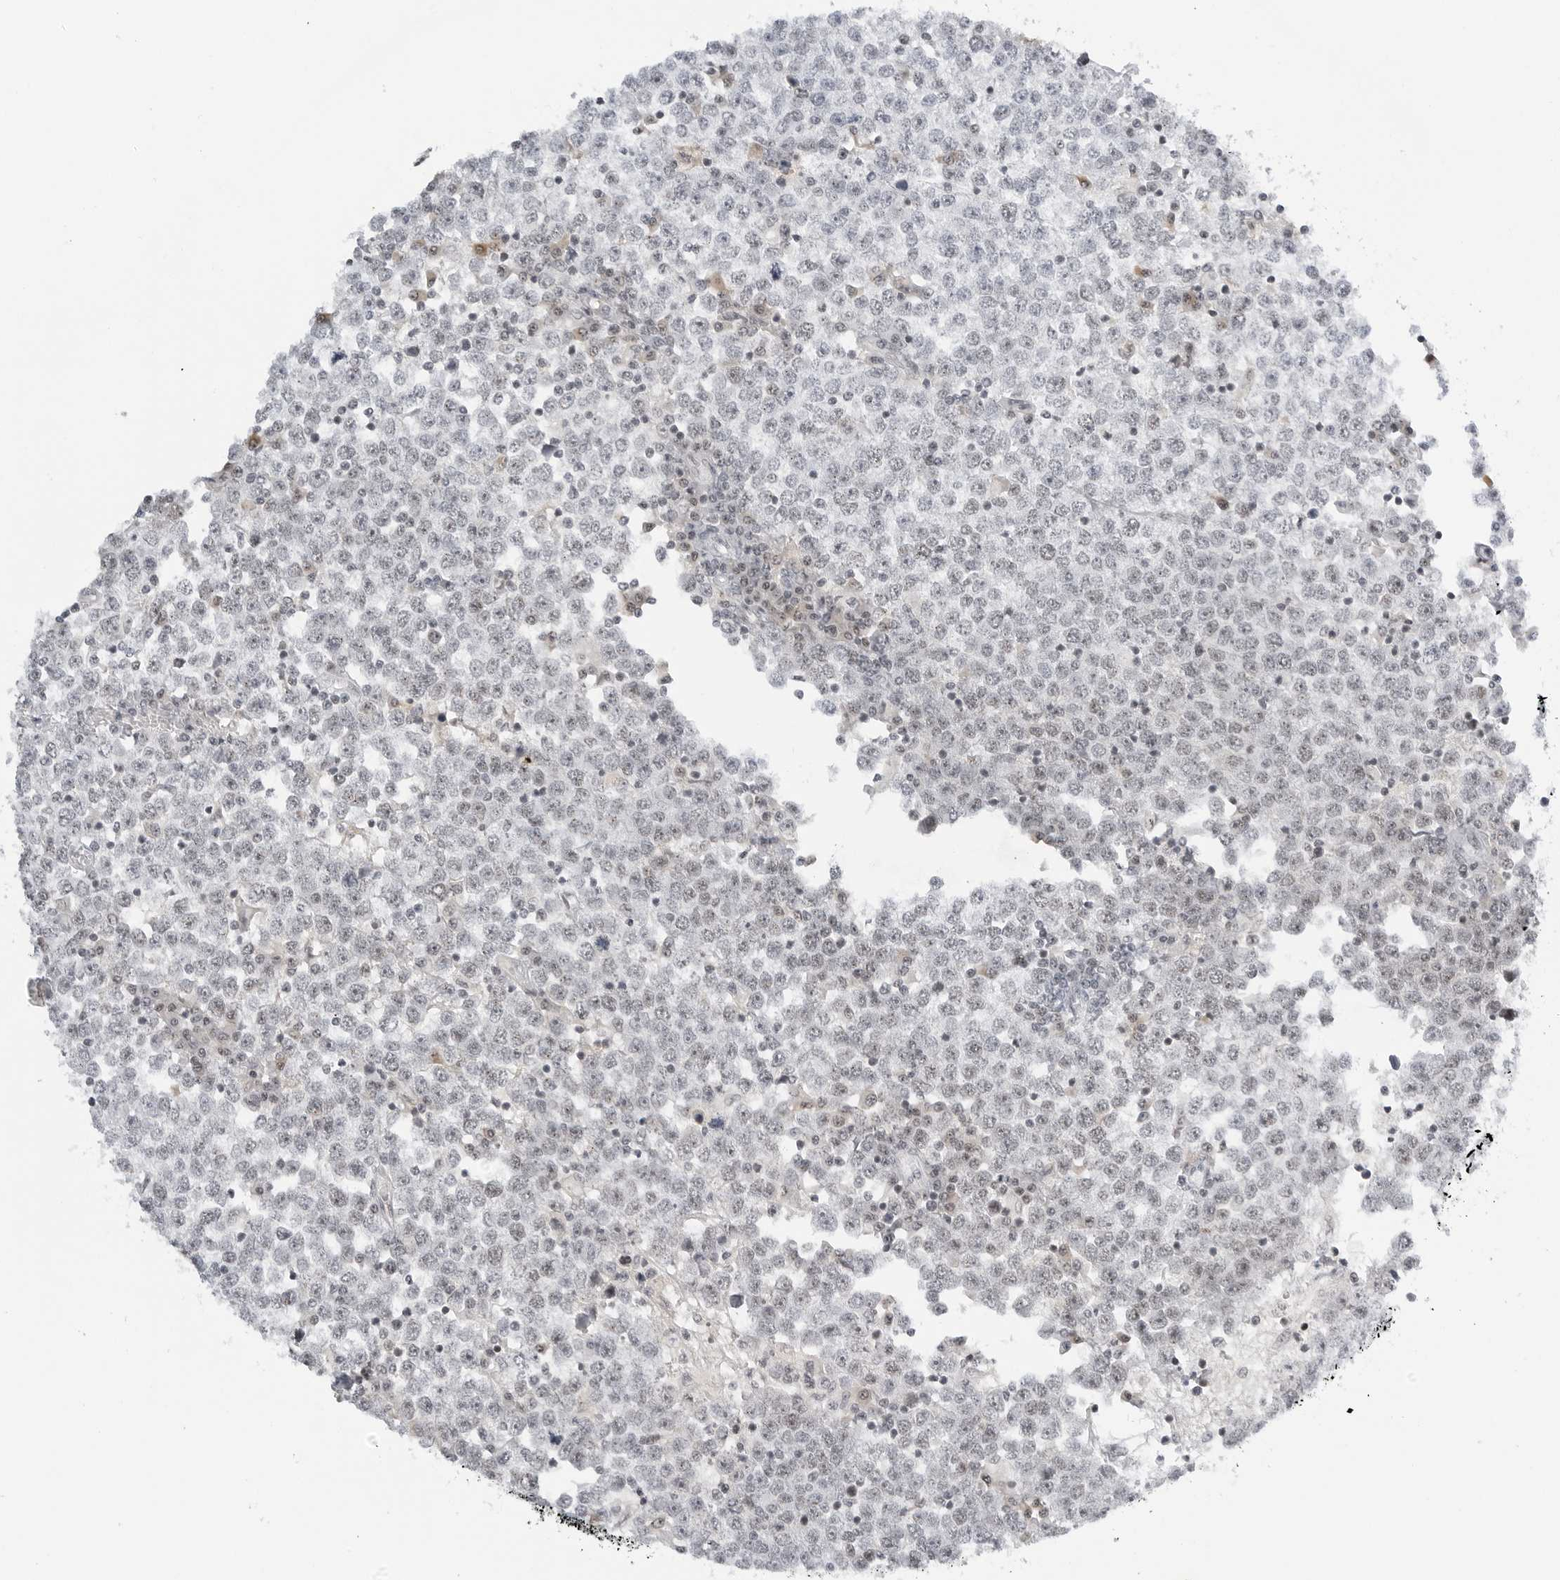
{"staining": {"intensity": "negative", "quantity": "none", "location": "none"}, "tissue": "testis cancer", "cell_type": "Tumor cells", "image_type": "cancer", "snomed": [{"axis": "morphology", "description": "Seminoma, NOS"}, {"axis": "topography", "description": "Testis"}], "caption": "A high-resolution photomicrograph shows immunohistochemistry staining of seminoma (testis), which exhibits no significant positivity in tumor cells.", "gene": "WRAP53", "patient": {"sex": "male", "age": 65}}